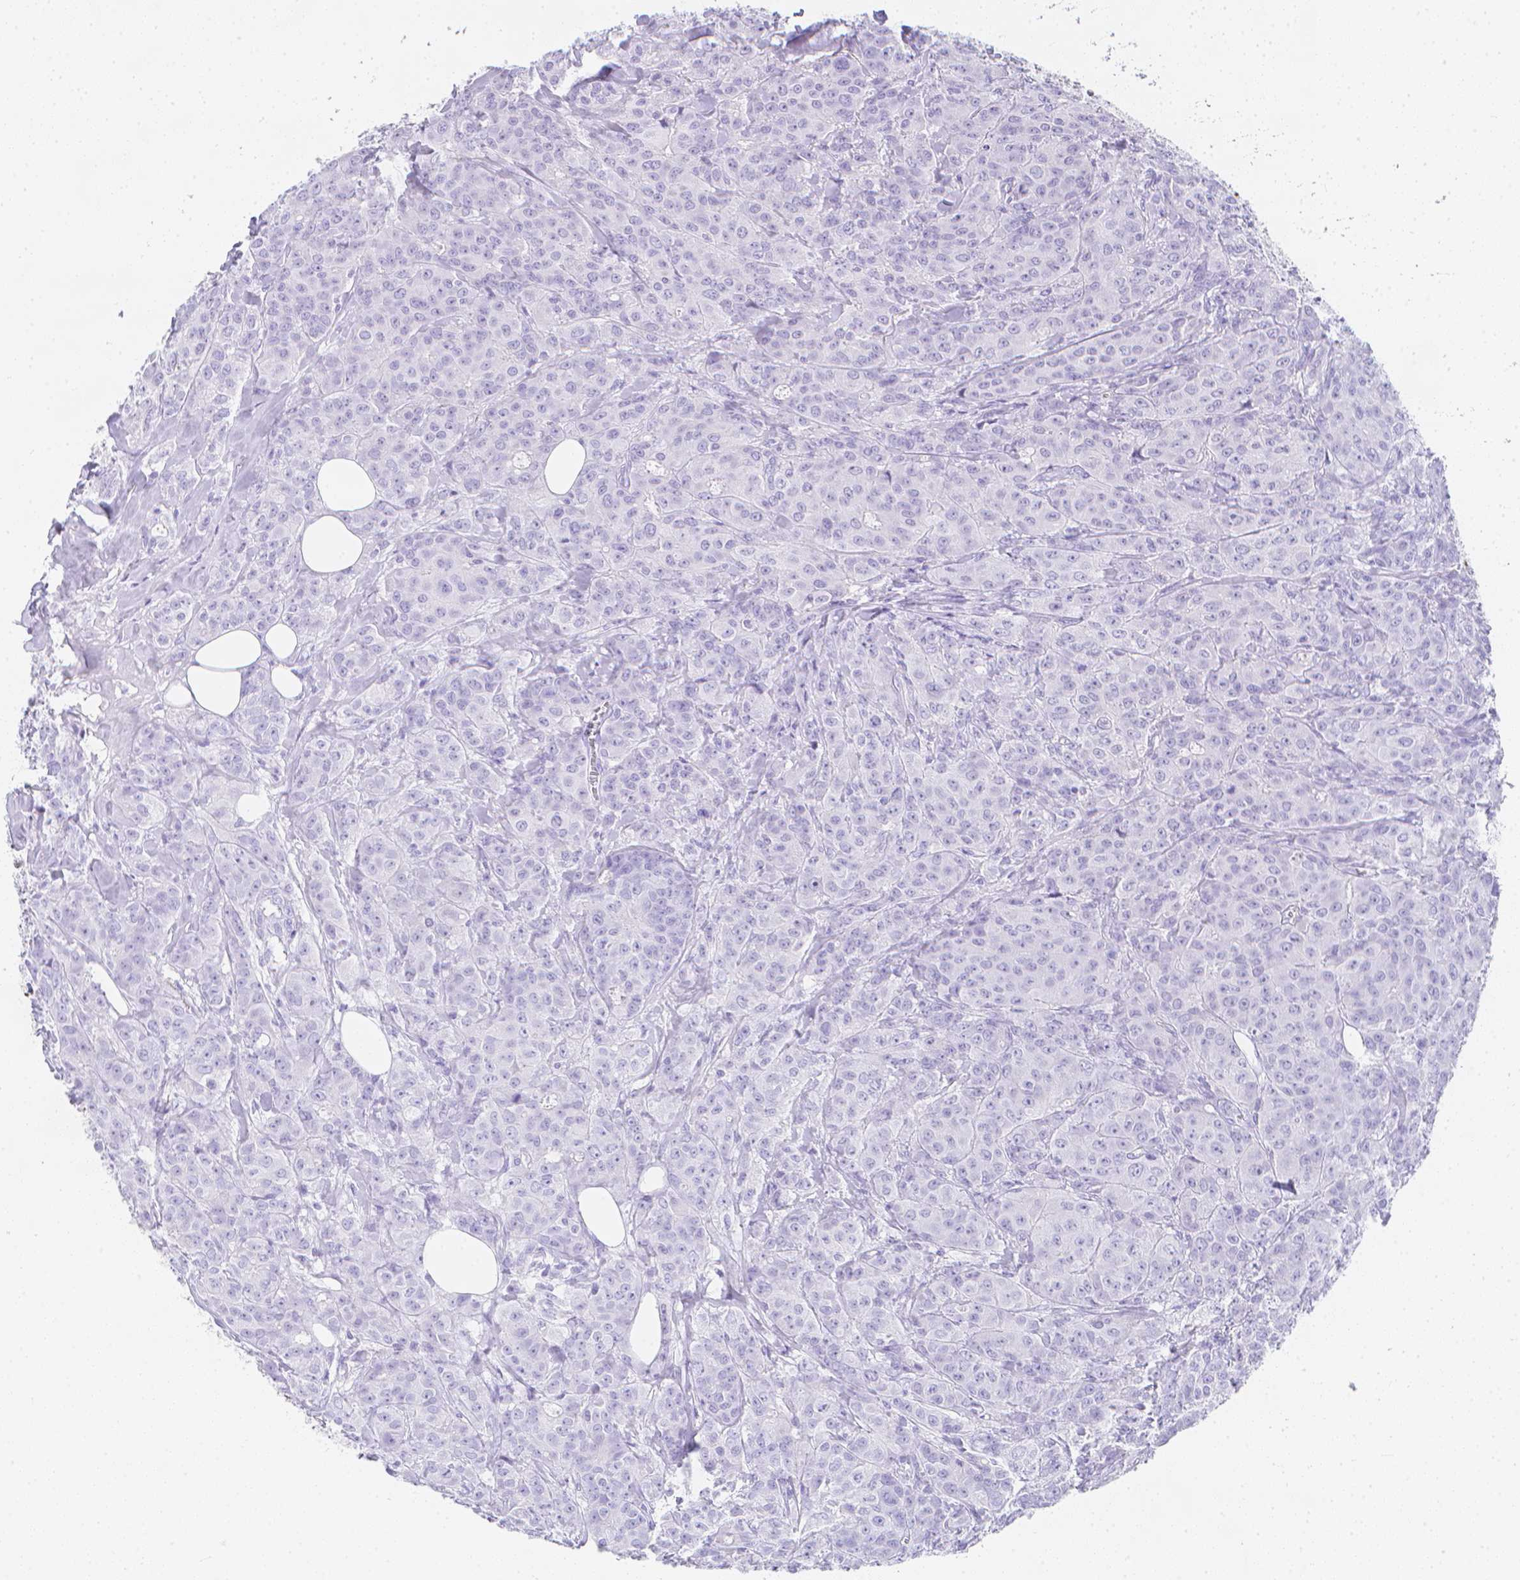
{"staining": {"intensity": "negative", "quantity": "none", "location": "none"}, "tissue": "breast cancer", "cell_type": "Tumor cells", "image_type": "cancer", "snomed": [{"axis": "morphology", "description": "Normal tissue, NOS"}, {"axis": "morphology", "description": "Duct carcinoma"}, {"axis": "topography", "description": "Breast"}], "caption": "Breast cancer (infiltrating ductal carcinoma) was stained to show a protein in brown. There is no significant expression in tumor cells.", "gene": "LGALS4", "patient": {"sex": "female", "age": 43}}